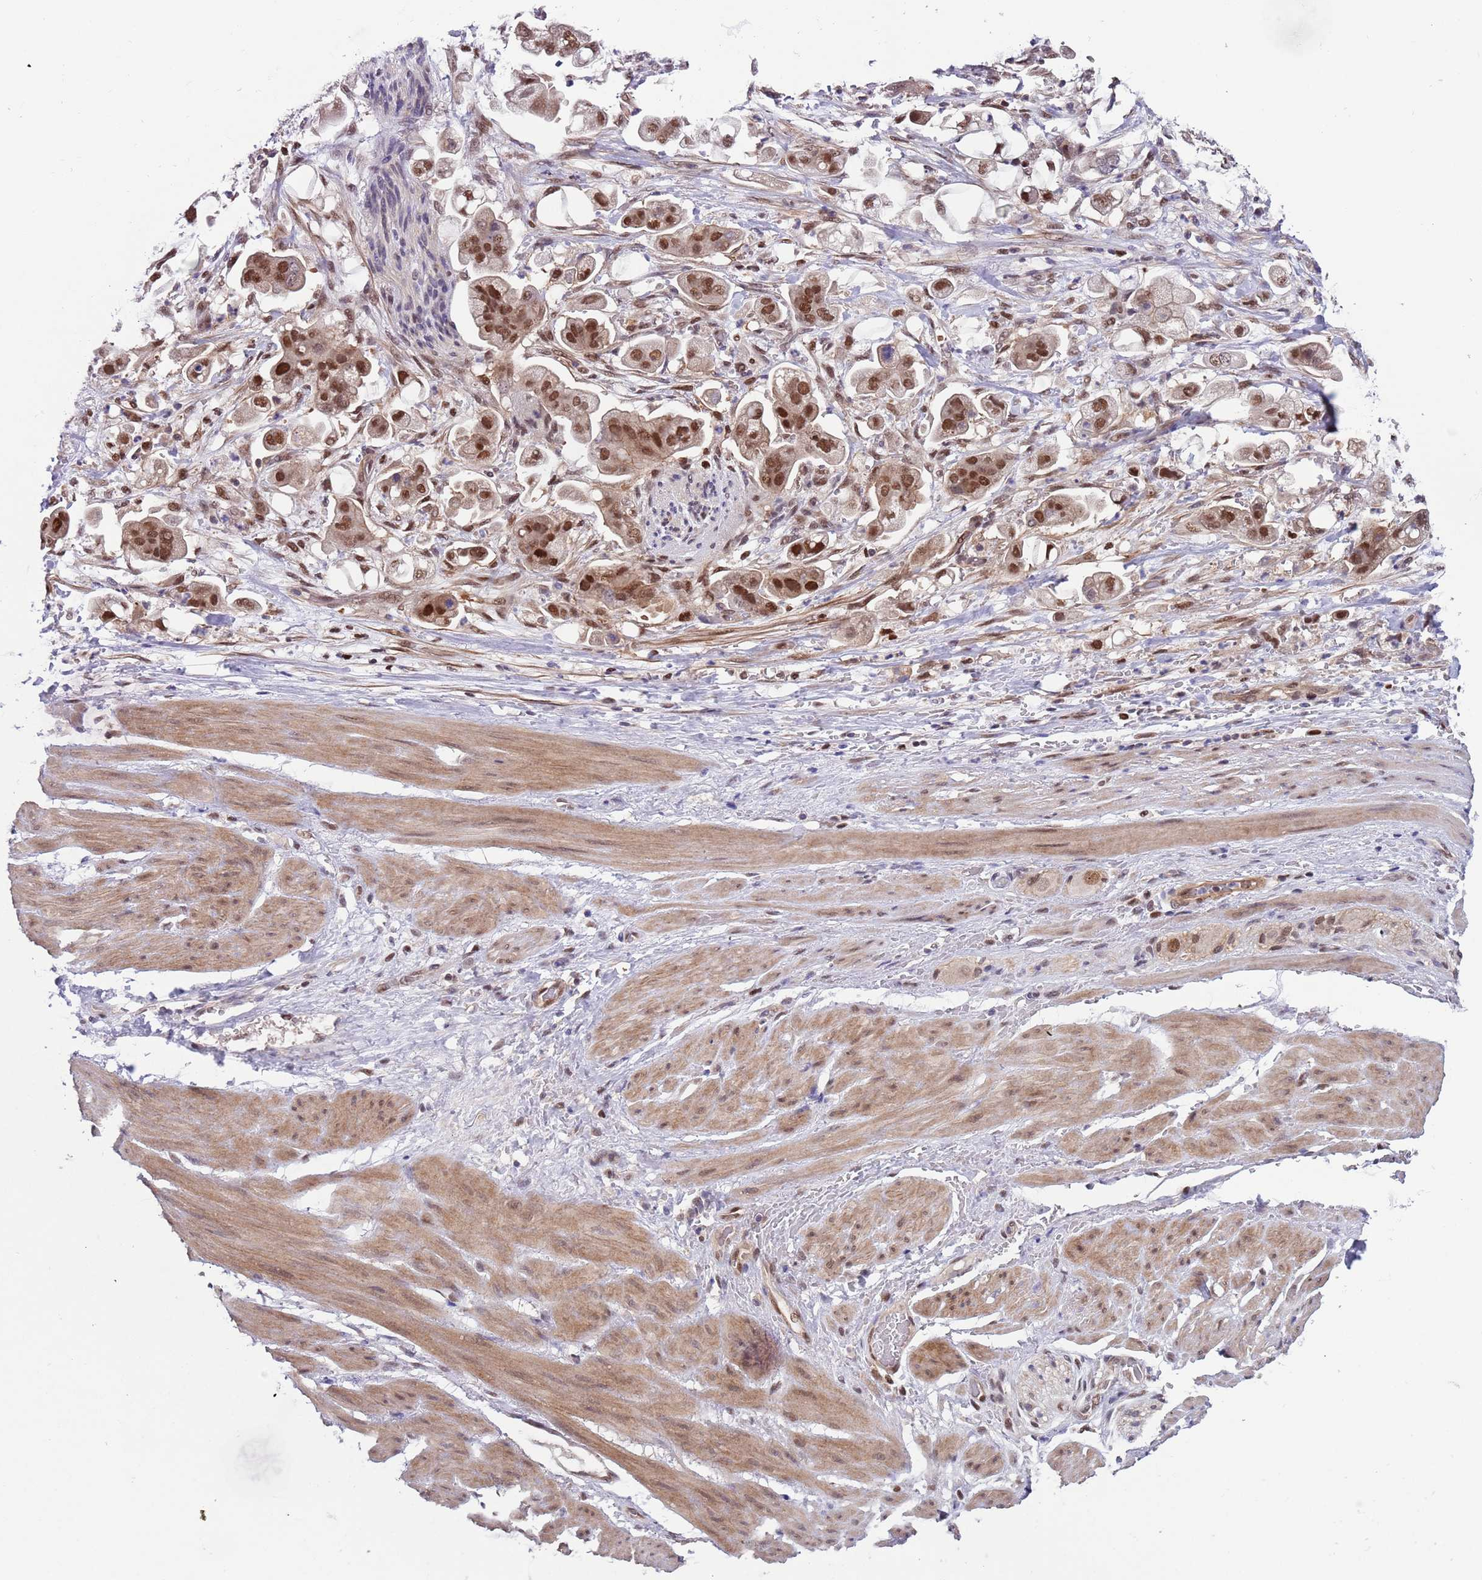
{"staining": {"intensity": "strong", "quantity": ">75%", "location": "nuclear"}, "tissue": "stomach cancer", "cell_type": "Tumor cells", "image_type": "cancer", "snomed": [{"axis": "morphology", "description": "Adenocarcinoma, NOS"}, {"axis": "topography", "description": "Stomach"}], "caption": "This micrograph shows IHC staining of stomach cancer (adenocarcinoma), with high strong nuclear expression in approximately >75% of tumor cells.", "gene": "RMND5B", "patient": {"sex": "male", "age": 62}}